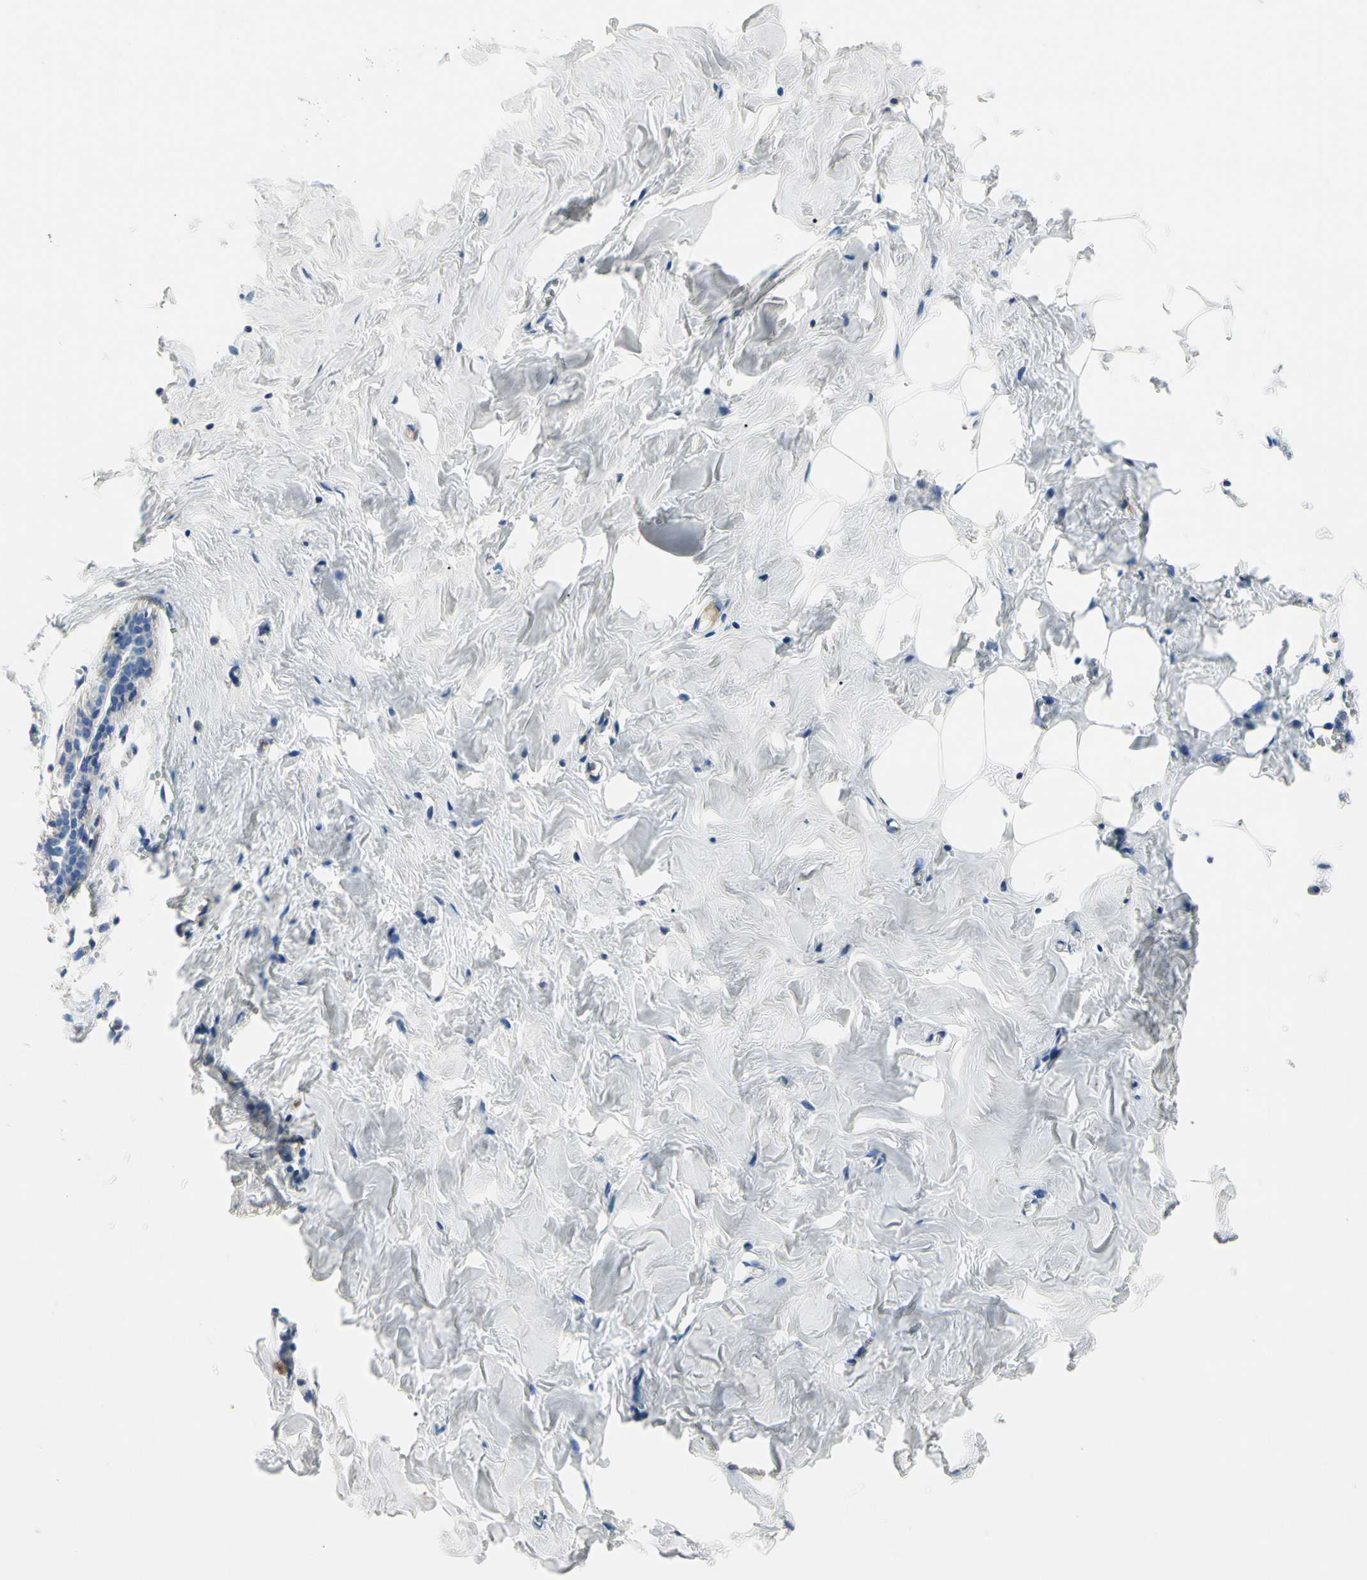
{"staining": {"intensity": "negative", "quantity": "none", "location": "none"}, "tissue": "breast", "cell_type": "Adipocytes", "image_type": "normal", "snomed": [{"axis": "morphology", "description": "Normal tissue, NOS"}, {"axis": "topography", "description": "Breast"}], "caption": "The image reveals no staining of adipocytes in unremarkable breast.", "gene": "ECRG4", "patient": {"sex": "female", "age": 27}}